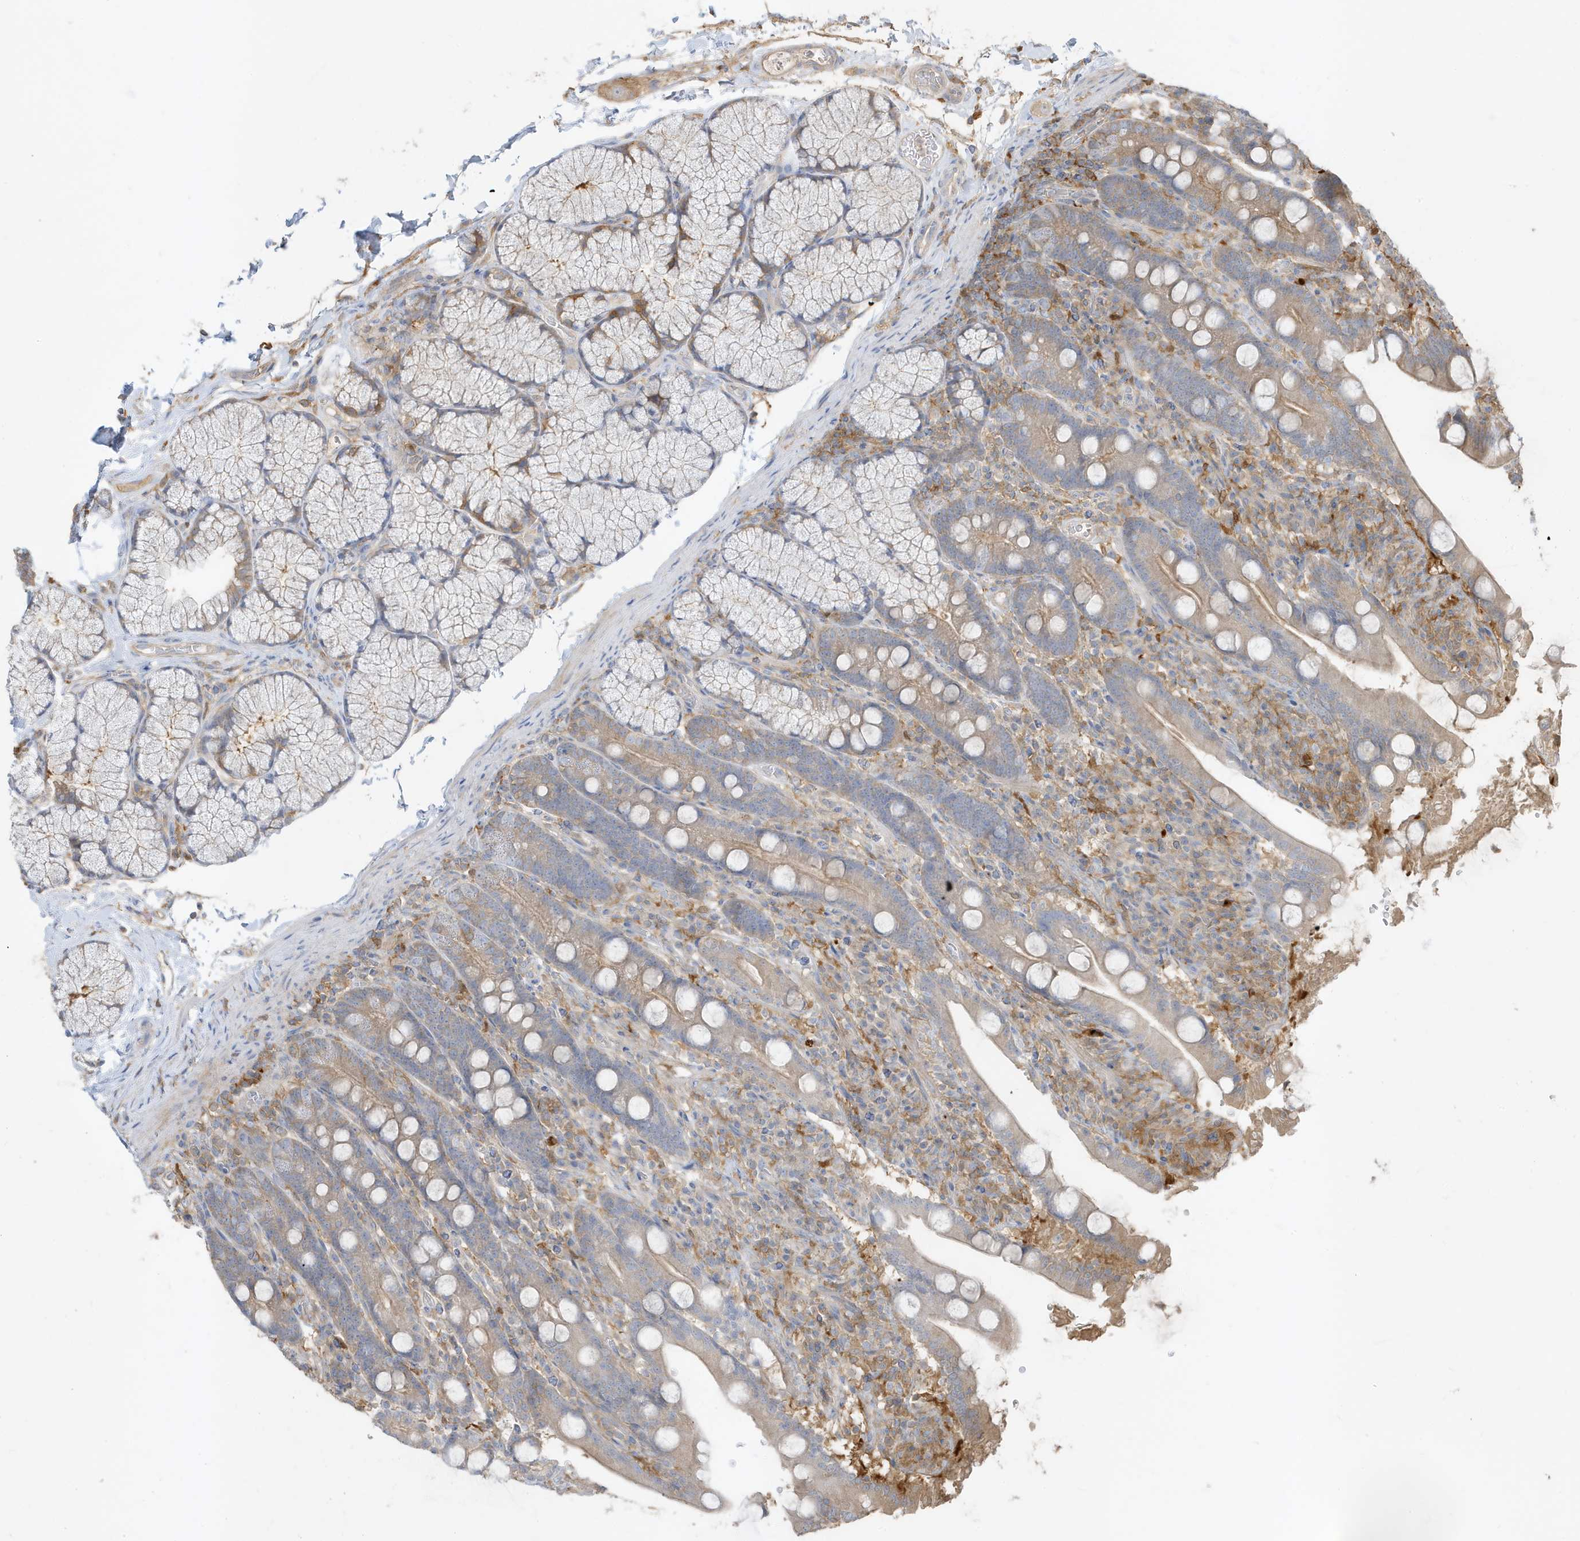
{"staining": {"intensity": "weak", "quantity": "25%-75%", "location": "cytoplasmic/membranous"}, "tissue": "duodenum", "cell_type": "Glandular cells", "image_type": "normal", "snomed": [{"axis": "morphology", "description": "Normal tissue, NOS"}, {"axis": "topography", "description": "Duodenum"}], "caption": "Duodenum was stained to show a protein in brown. There is low levels of weak cytoplasmic/membranous expression in about 25%-75% of glandular cells. The protein of interest is shown in brown color, while the nuclei are stained blue.", "gene": "ABTB1", "patient": {"sex": "male", "age": 35}}